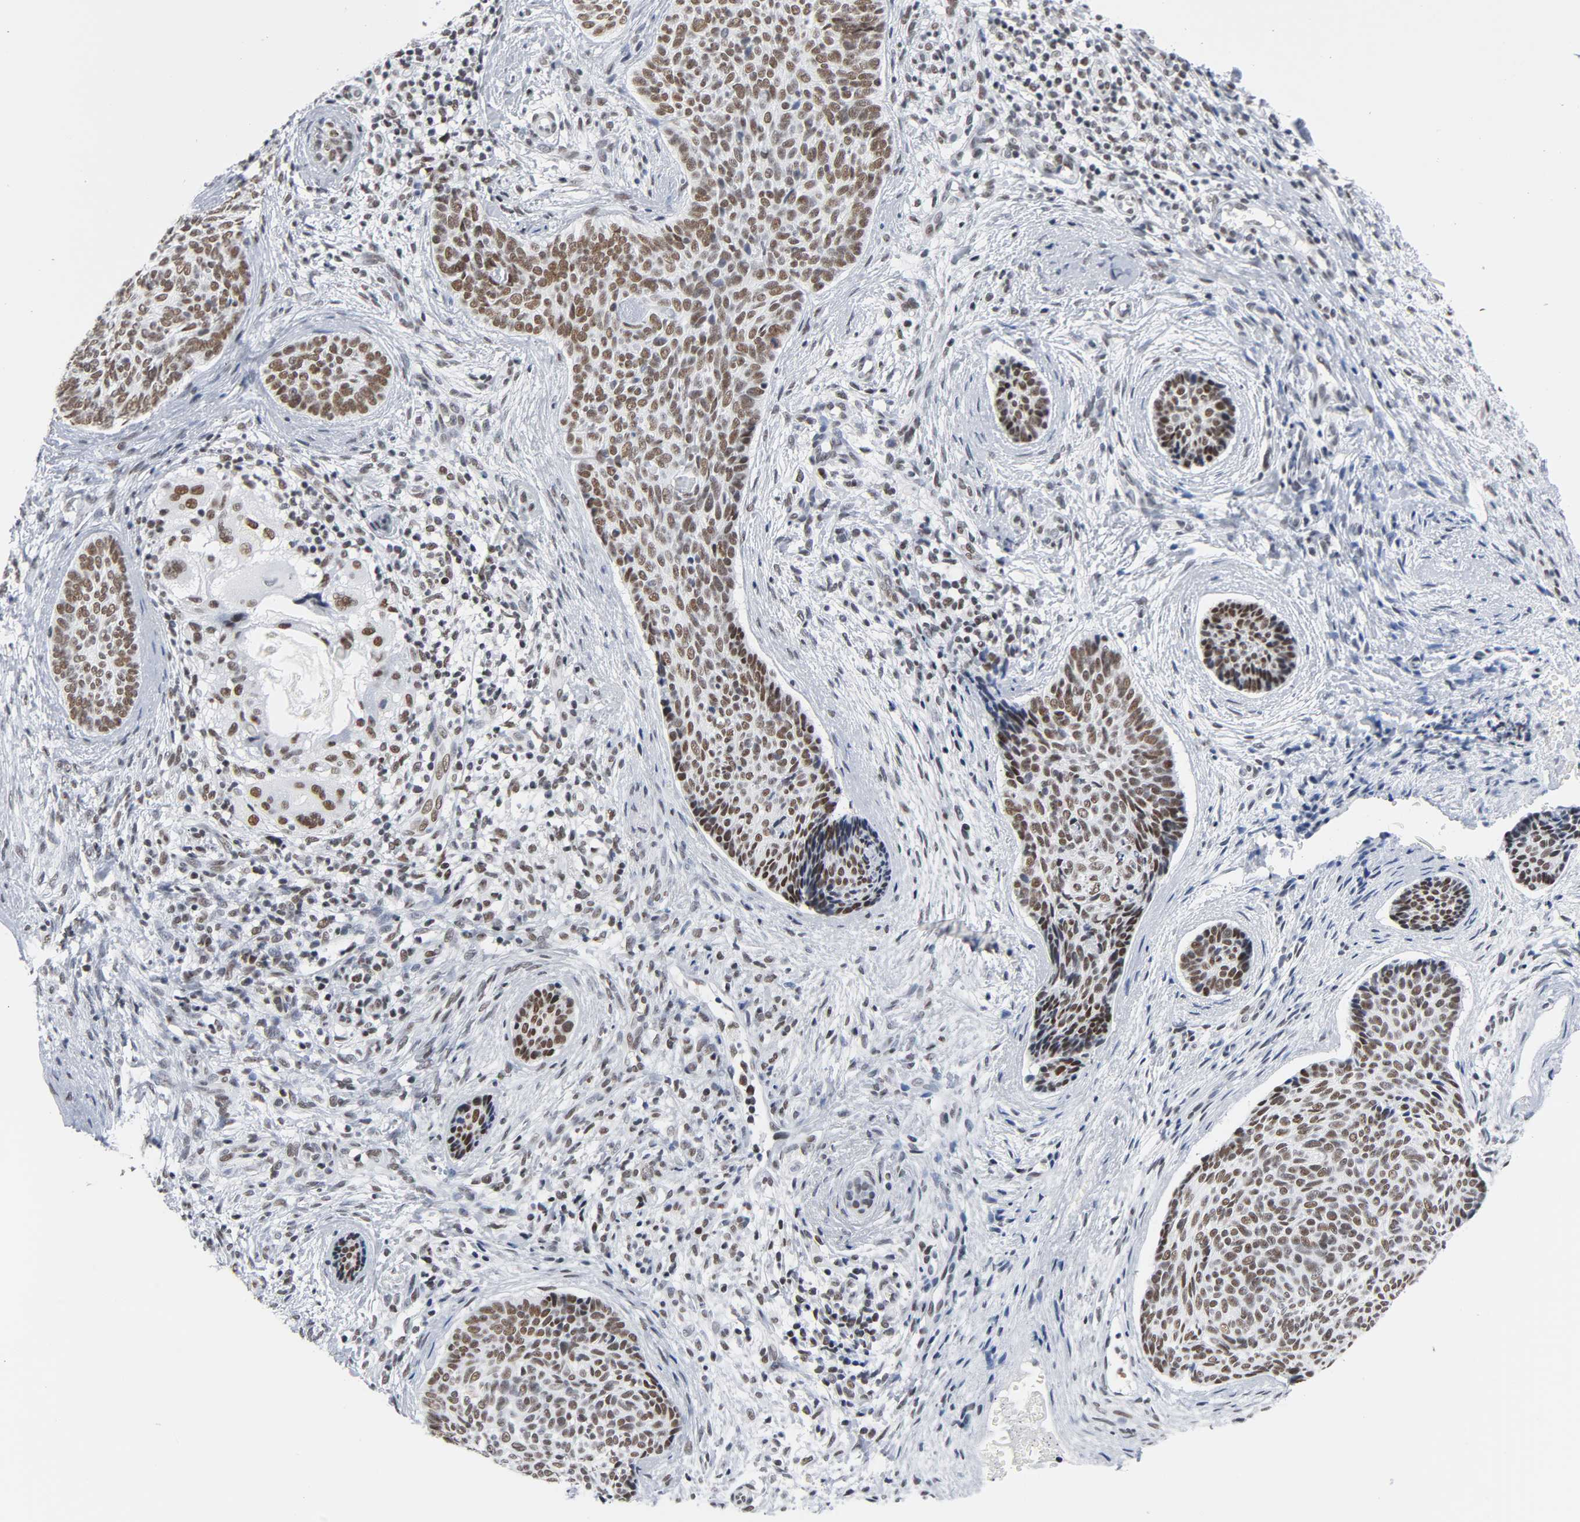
{"staining": {"intensity": "moderate", "quantity": ">75%", "location": "nuclear"}, "tissue": "skin cancer", "cell_type": "Tumor cells", "image_type": "cancer", "snomed": [{"axis": "morphology", "description": "Normal tissue, NOS"}, {"axis": "morphology", "description": "Basal cell carcinoma"}, {"axis": "topography", "description": "Skin"}], "caption": "Skin basal cell carcinoma was stained to show a protein in brown. There is medium levels of moderate nuclear positivity in about >75% of tumor cells.", "gene": "CSTF2", "patient": {"sex": "female", "age": 57}}